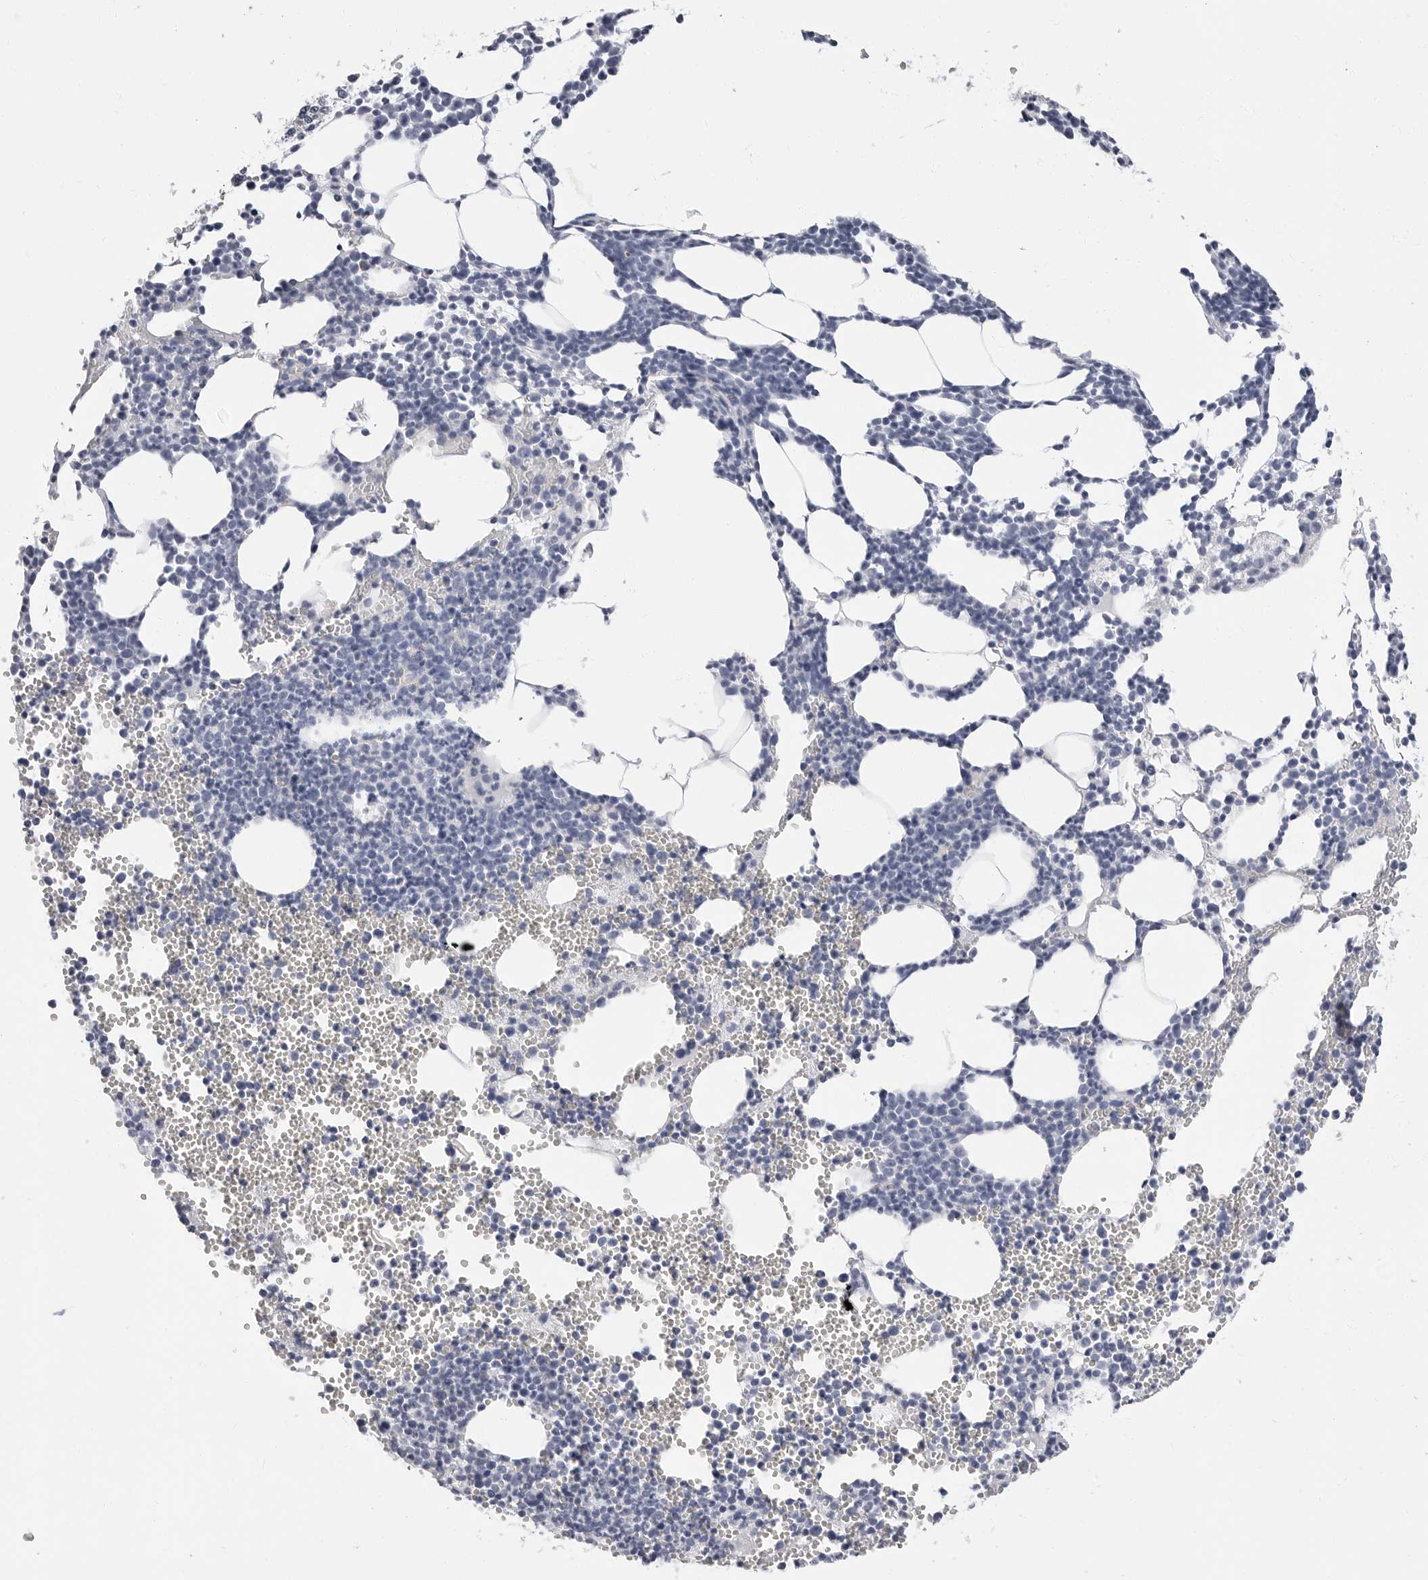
{"staining": {"intensity": "negative", "quantity": "none", "location": "none"}, "tissue": "bone marrow", "cell_type": "Hematopoietic cells", "image_type": "normal", "snomed": [{"axis": "morphology", "description": "Normal tissue, NOS"}, {"axis": "topography", "description": "Bone marrow"}], "caption": "Hematopoietic cells show no significant expression in unremarkable bone marrow. Nuclei are stained in blue.", "gene": "ERICH3", "patient": {"sex": "female", "age": 67}}